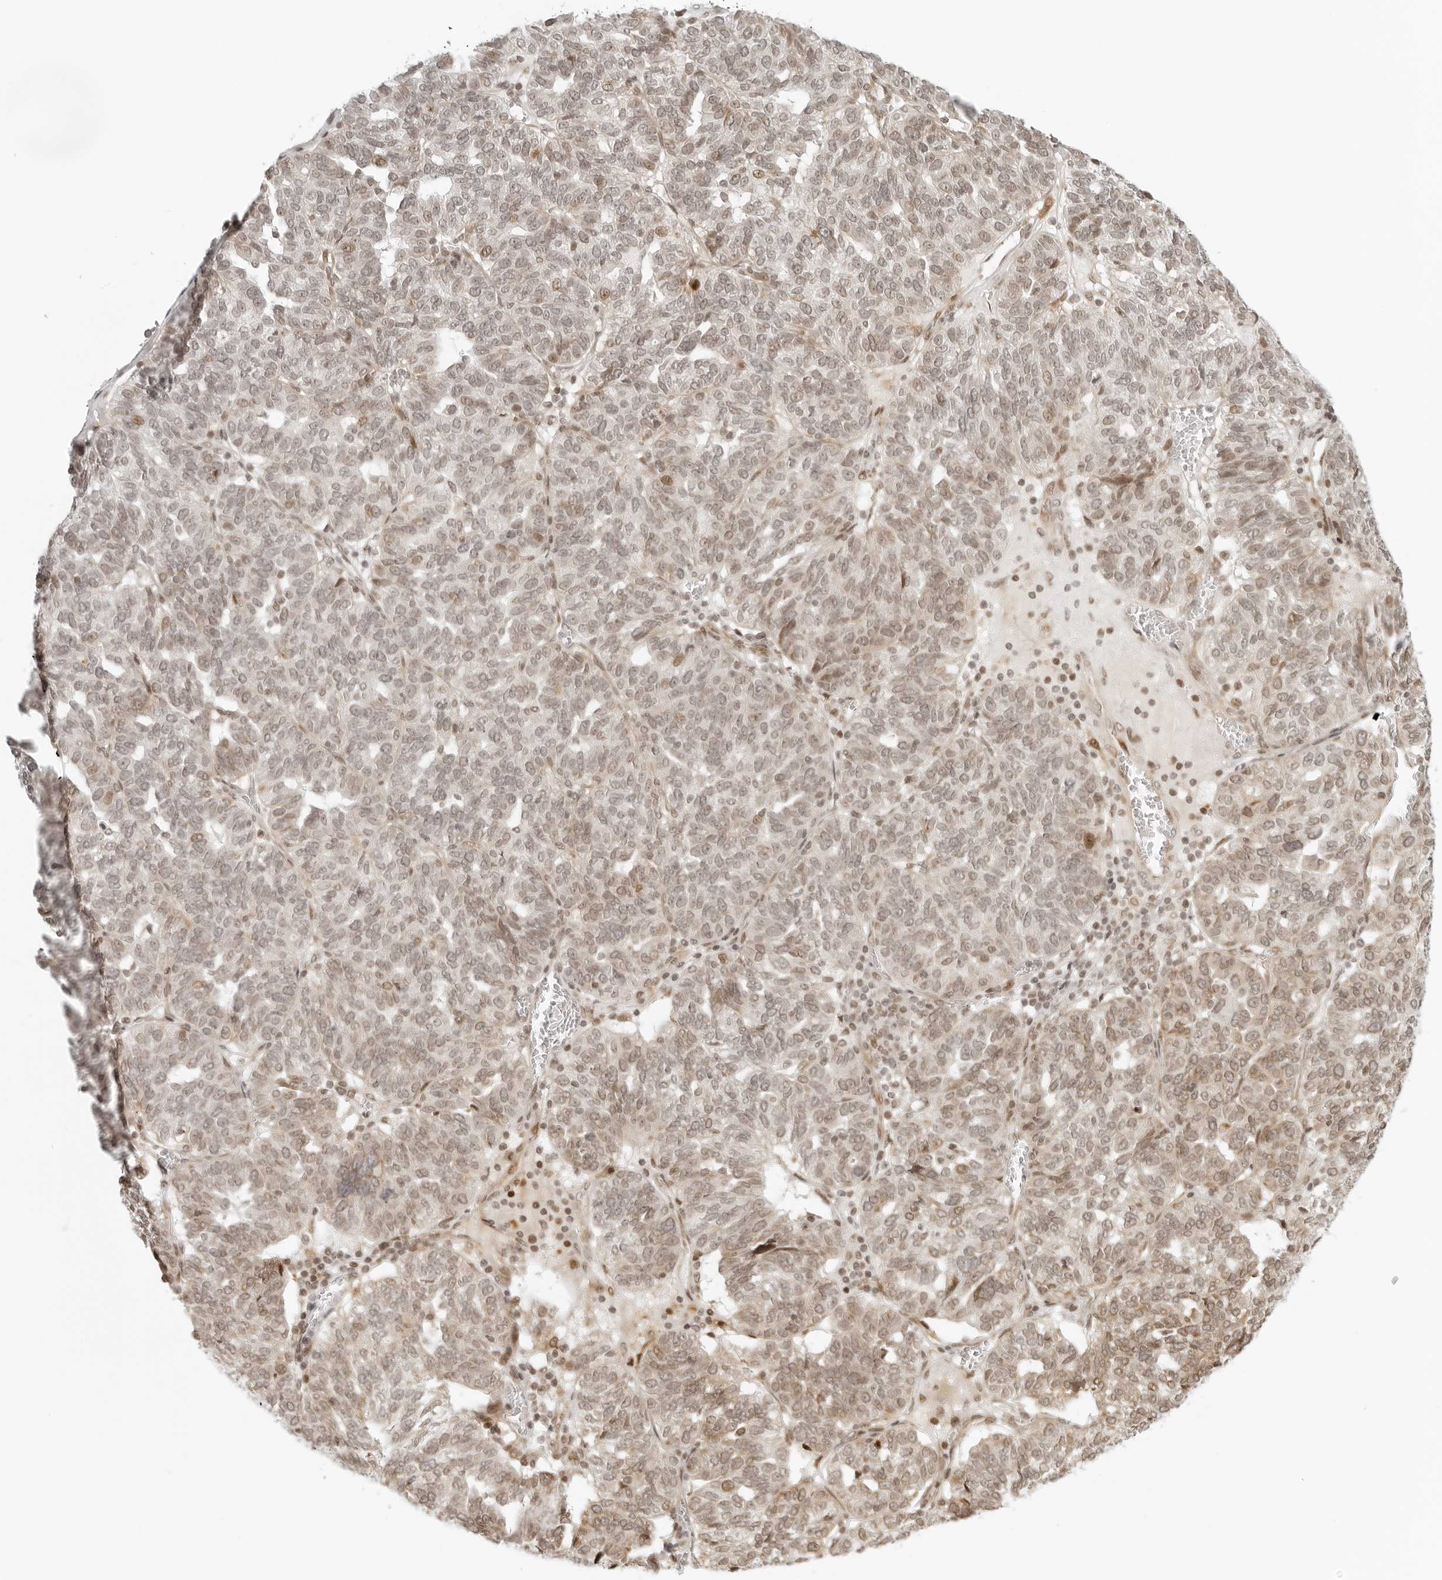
{"staining": {"intensity": "moderate", "quantity": ">75%", "location": "nuclear"}, "tissue": "ovarian cancer", "cell_type": "Tumor cells", "image_type": "cancer", "snomed": [{"axis": "morphology", "description": "Cystadenocarcinoma, serous, NOS"}, {"axis": "topography", "description": "Ovary"}], "caption": "Immunohistochemical staining of ovarian serous cystadenocarcinoma demonstrates moderate nuclear protein positivity in approximately >75% of tumor cells.", "gene": "ZNF407", "patient": {"sex": "female", "age": 59}}